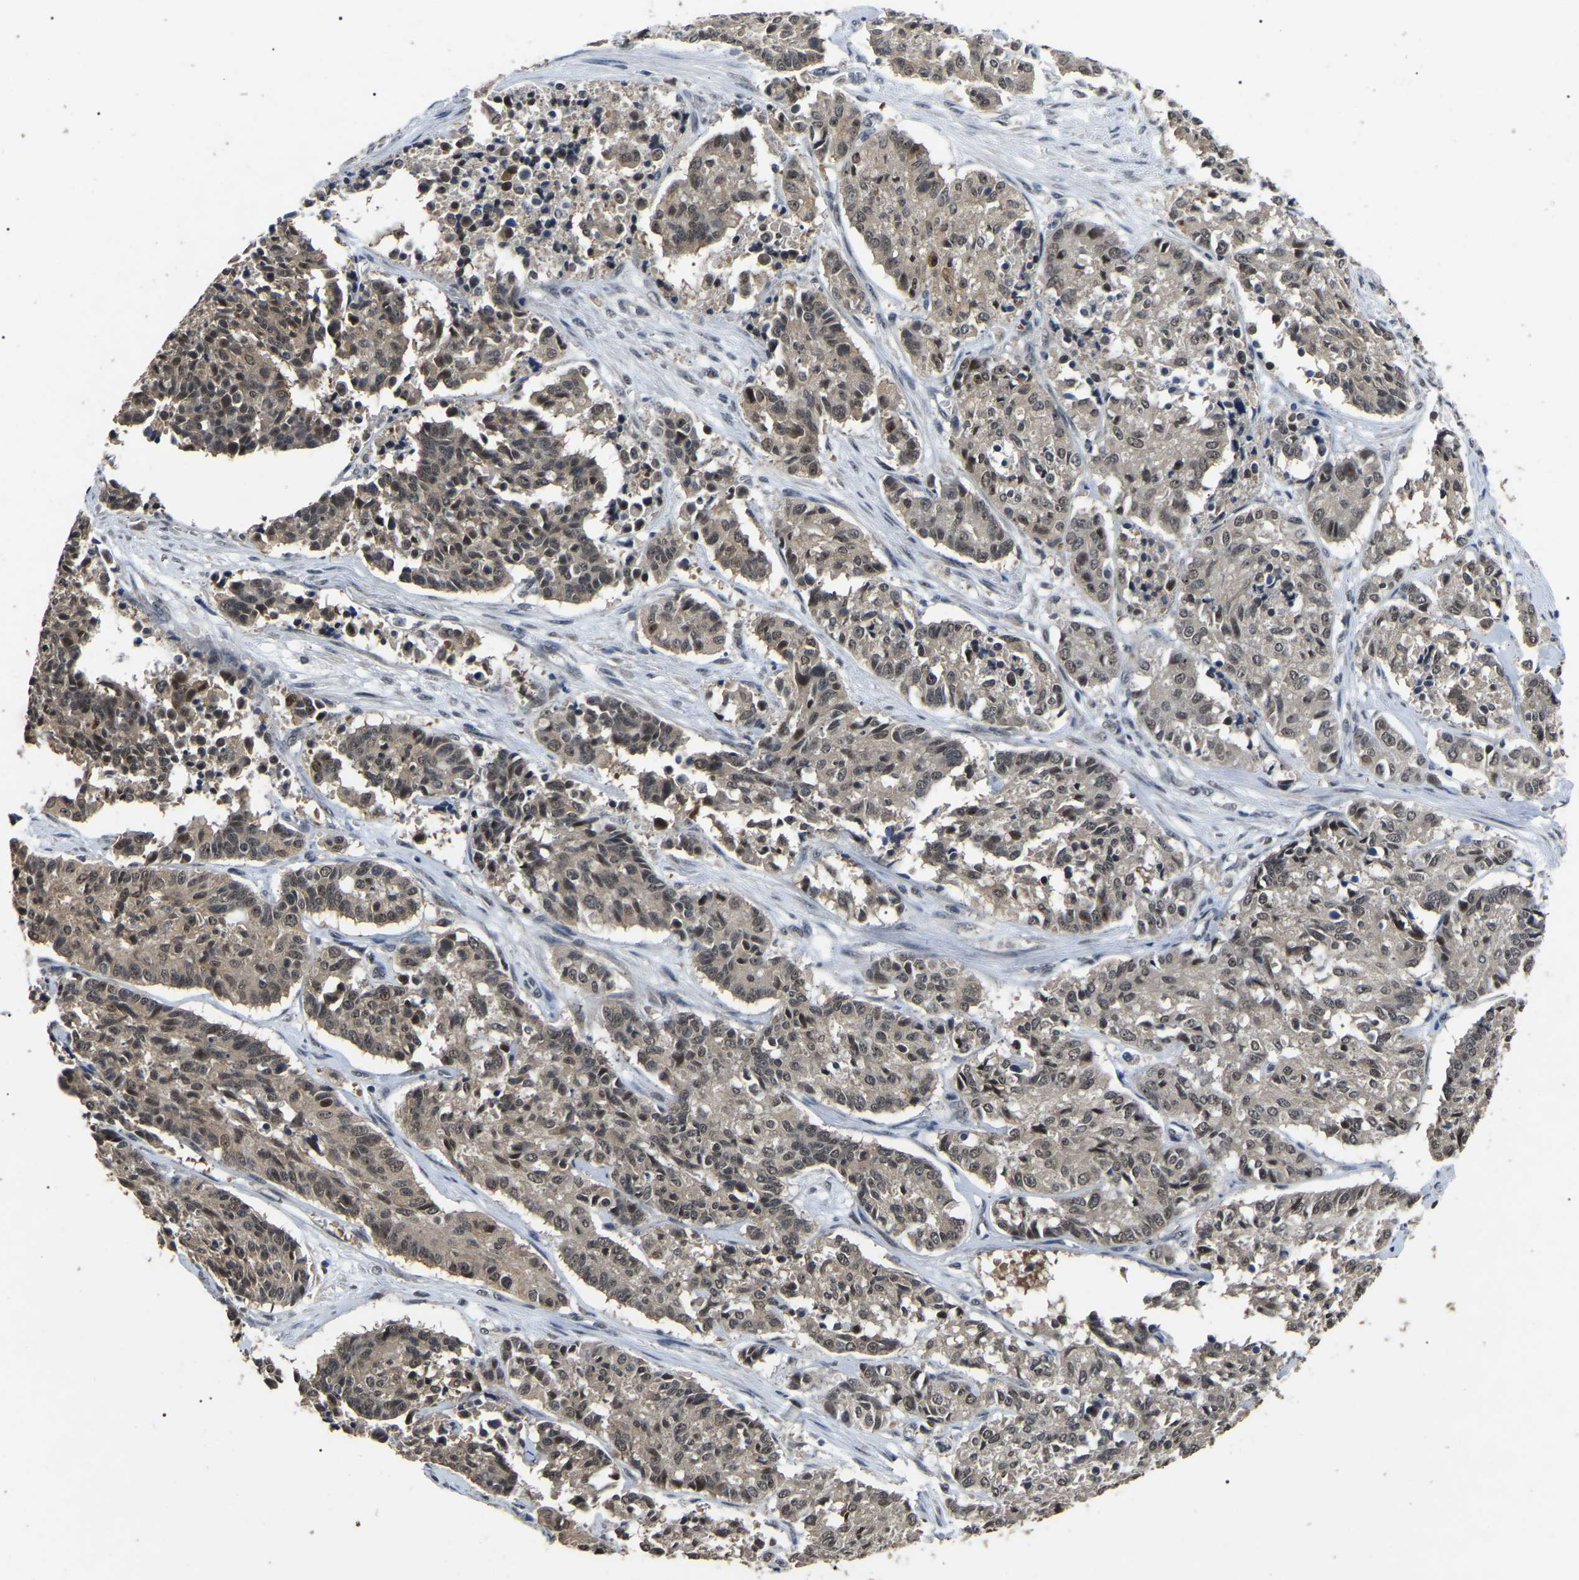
{"staining": {"intensity": "weak", "quantity": ">75%", "location": "cytoplasmic/membranous,nuclear"}, "tissue": "cervical cancer", "cell_type": "Tumor cells", "image_type": "cancer", "snomed": [{"axis": "morphology", "description": "Squamous cell carcinoma, NOS"}, {"axis": "topography", "description": "Cervix"}], "caption": "Brown immunohistochemical staining in human cervical cancer displays weak cytoplasmic/membranous and nuclear expression in about >75% of tumor cells.", "gene": "PPM1E", "patient": {"sex": "female", "age": 35}}